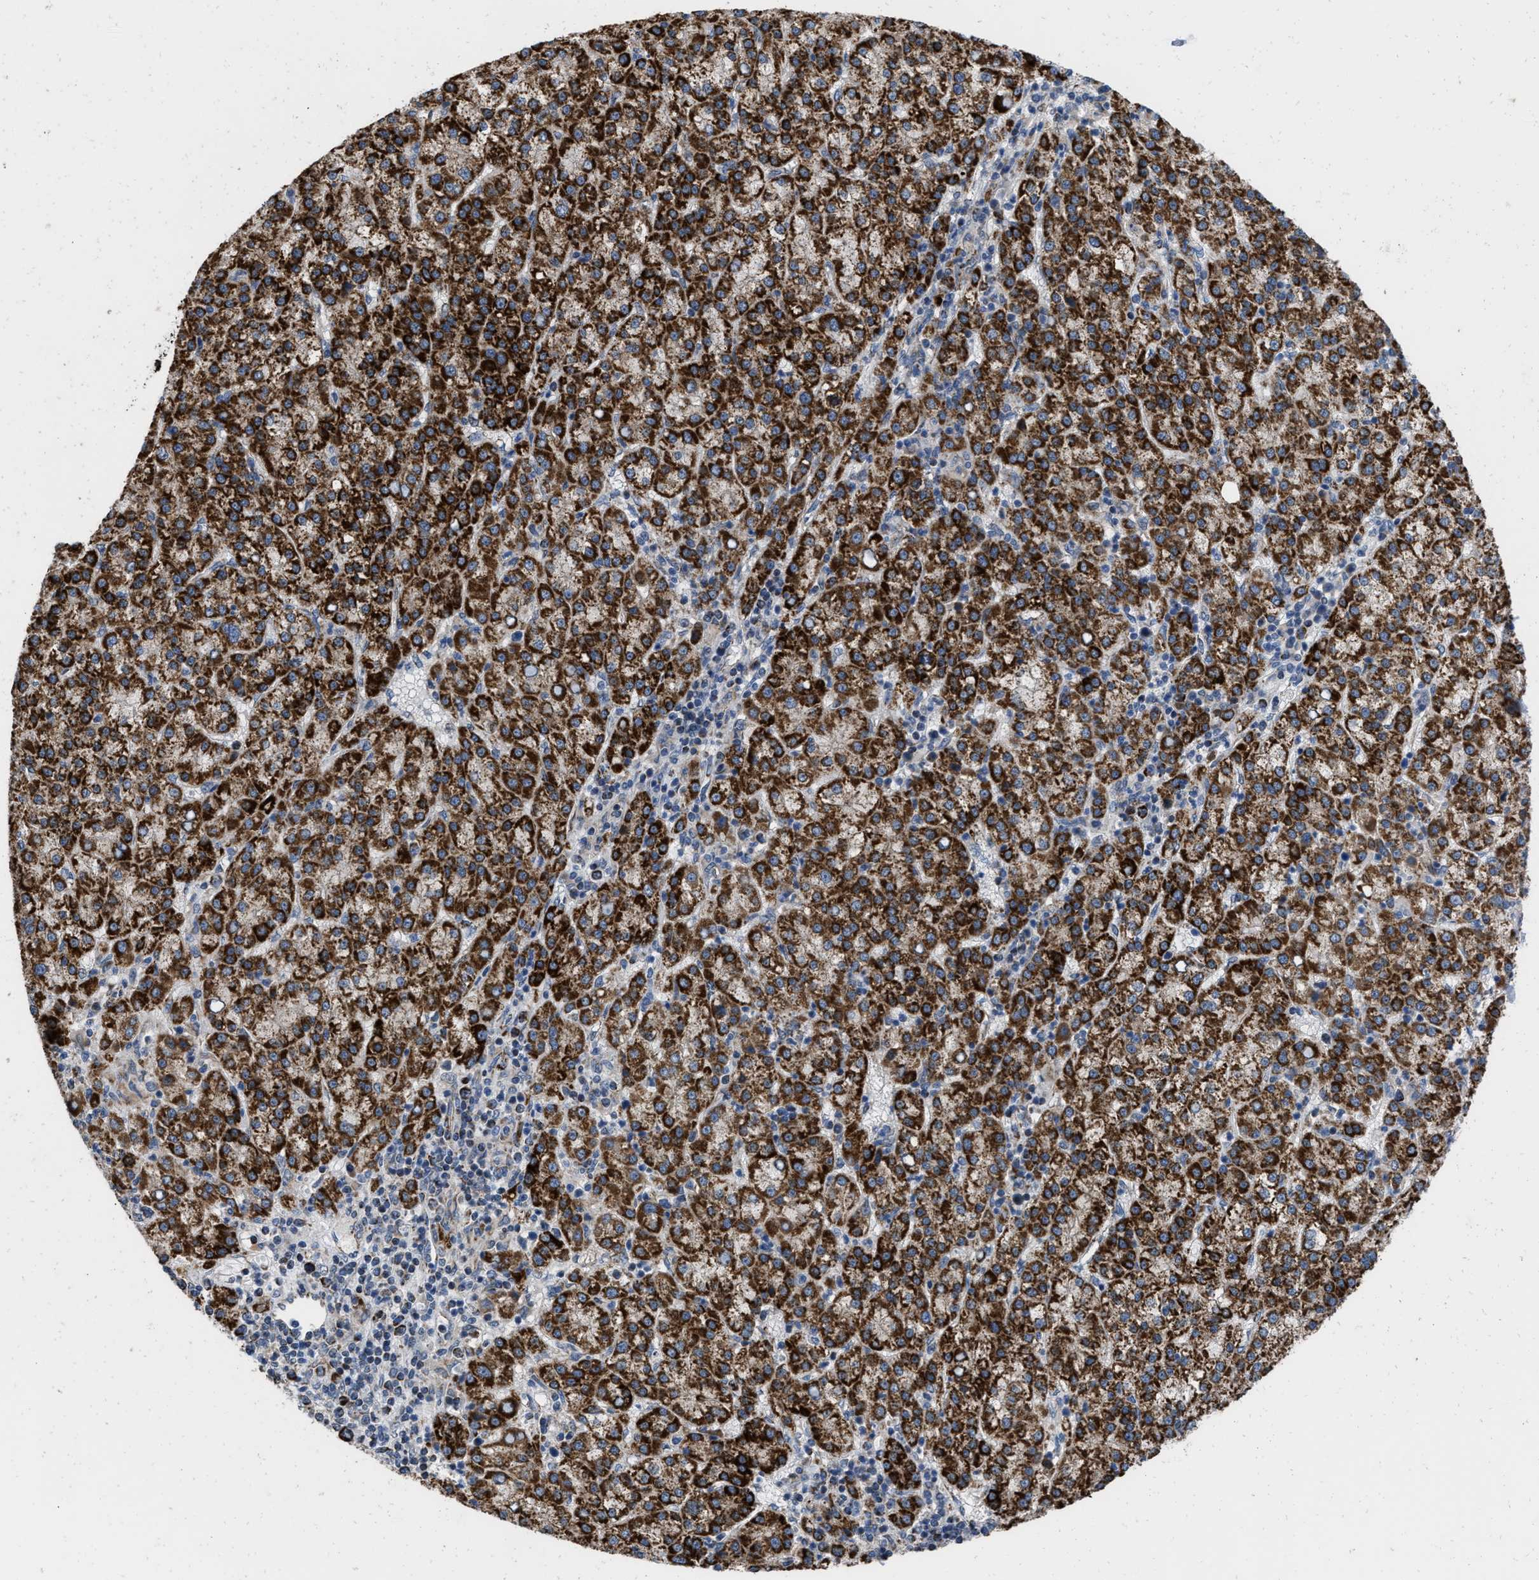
{"staining": {"intensity": "strong", "quantity": ">75%", "location": "cytoplasmic/membranous"}, "tissue": "liver cancer", "cell_type": "Tumor cells", "image_type": "cancer", "snomed": [{"axis": "morphology", "description": "Carcinoma, Hepatocellular, NOS"}, {"axis": "topography", "description": "Liver"}], "caption": "Protein staining of hepatocellular carcinoma (liver) tissue exhibits strong cytoplasmic/membranous staining in about >75% of tumor cells.", "gene": "AKAP1", "patient": {"sex": "female", "age": 58}}